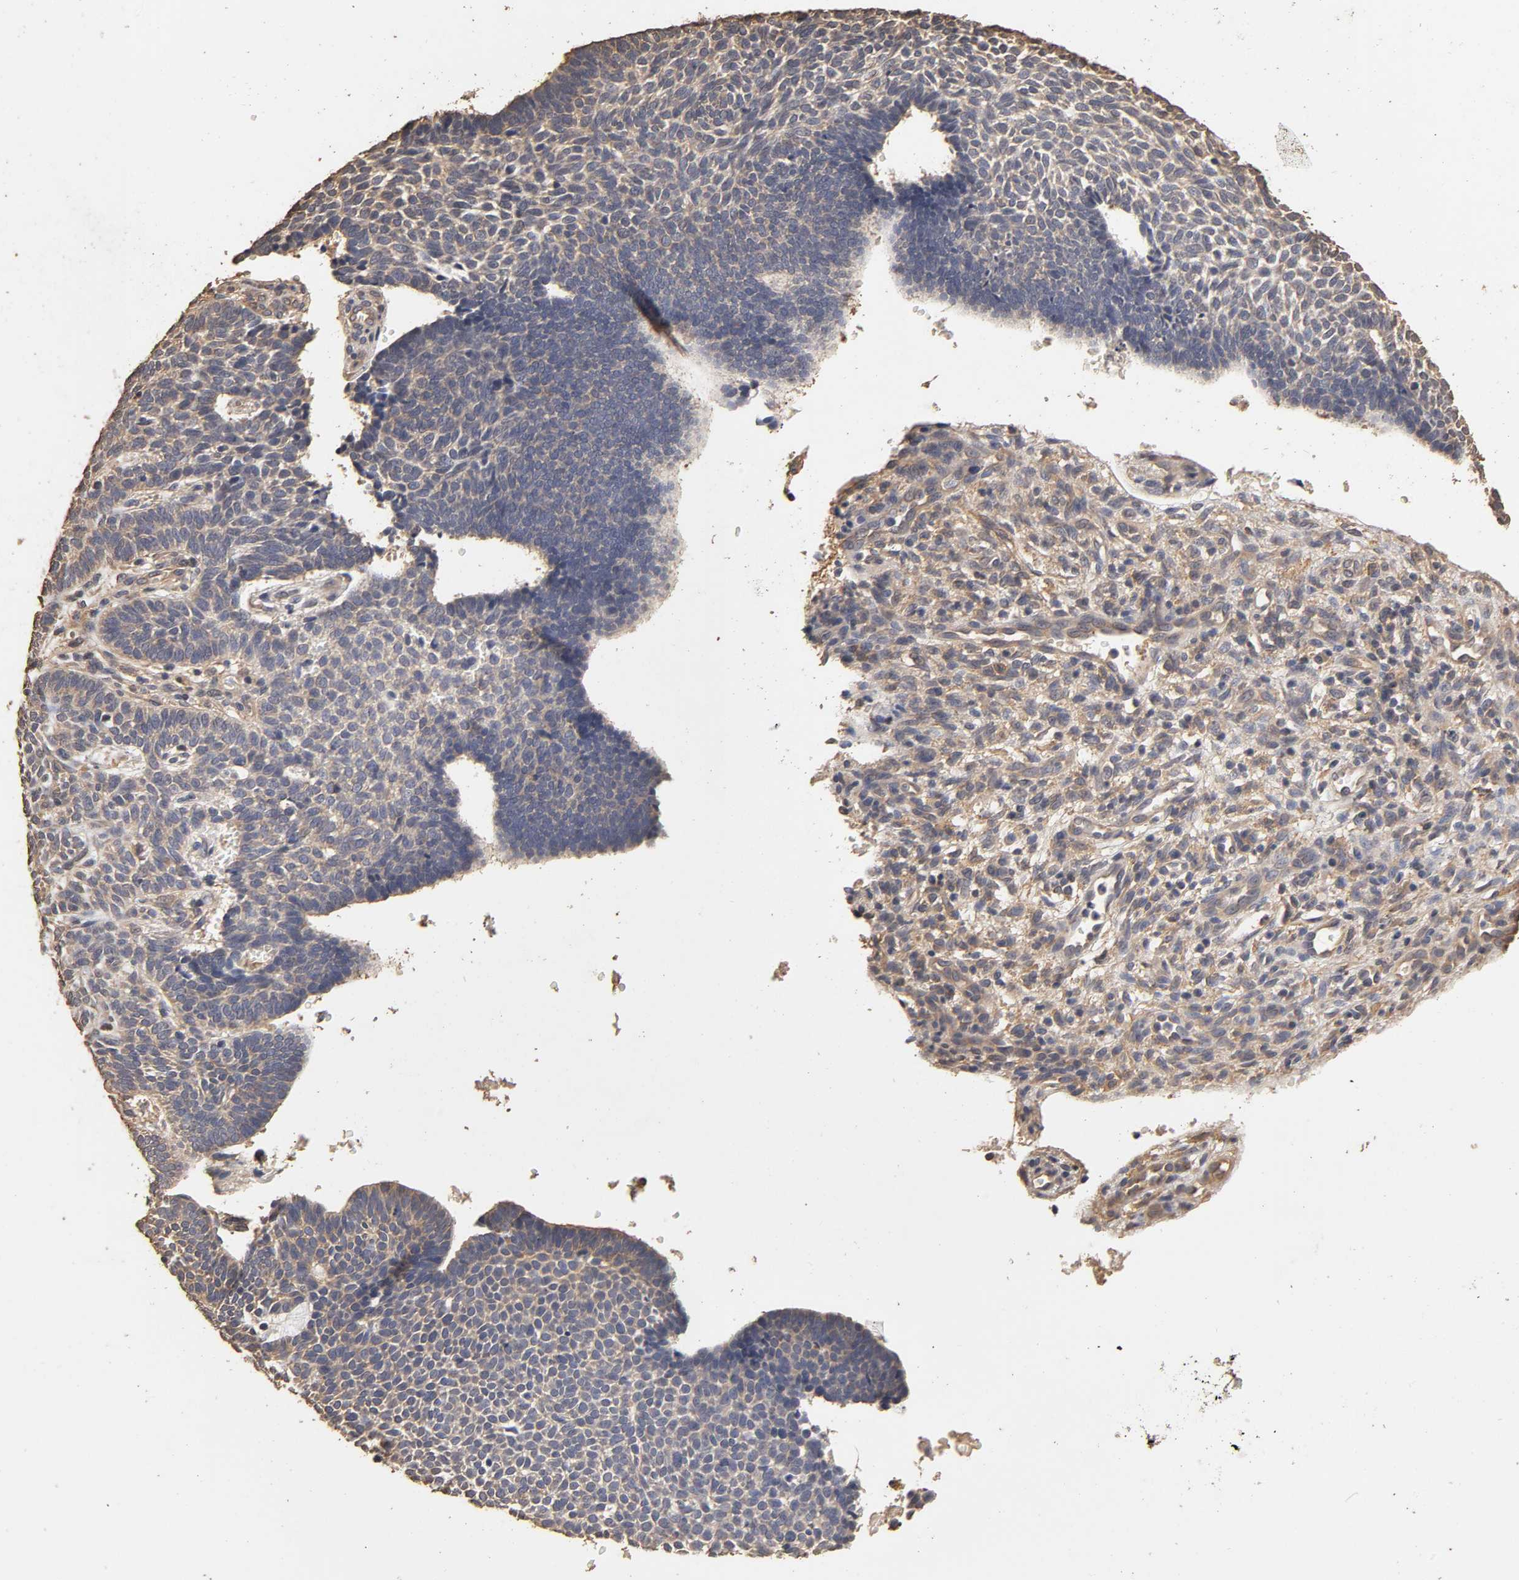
{"staining": {"intensity": "negative", "quantity": "none", "location": "none"}, "tissue": "skin cancer", "cell_type": "Tumor cells", "image_type": "cancer", "snomed": [{"axis": "morphology", "description": "Normal tissue, NOS"}, {"axis": "morphology", "description": "Basal cell carcinoma"}, {"axis": "topography", "description": "Skin"}], "caption": "This image is of skin basal cell carcinoma stained with immunohistochemistry to label a protein in brown with the nuclei are counter-stained blue. There is no expression in tumor cells. (DAB immunohistochemistry (IHC), high magnification).", "gene": "VSIG4", "patient": {"sex": "male", "age": 87}}